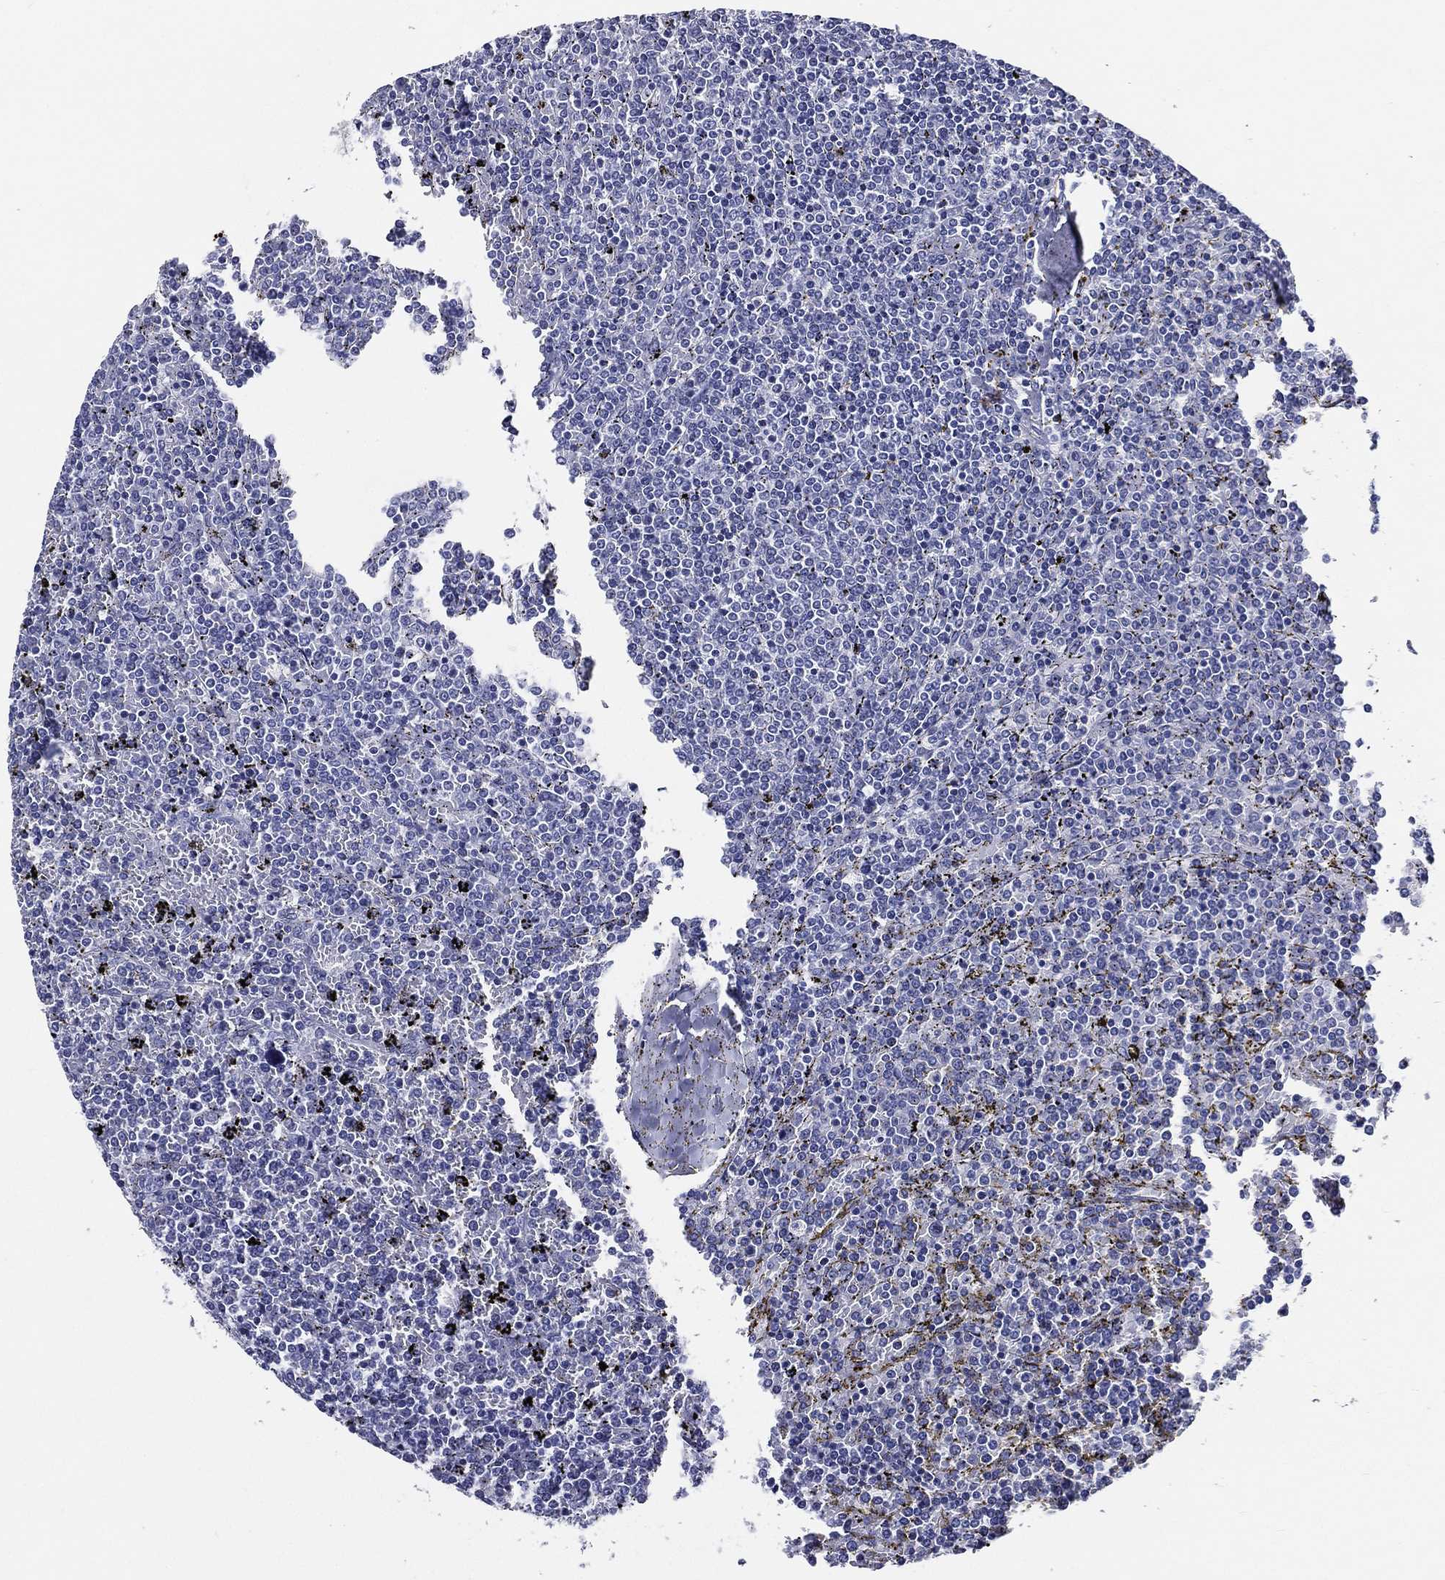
{"staining": {"intensity": "negative", "quantity": "none", "location": "none"}, "tissue": "lymphoma", "cell_type": "Tumor cells", "image_type": "cancer", "snomed": [{"axis": "morphology", "description": "Malignant lymphoma, non-Hodgkin's type, Low grade"}, {"axis": "topography", "description": "Spleen"}], "caption": "The IHC micrograph has no significant expression in tumor cells of malignant lymphoma, non-Hodgkin's type (low-grade) tissue.", "gene": "ACE2", "patient": {"sex": "female", "age": 77}}